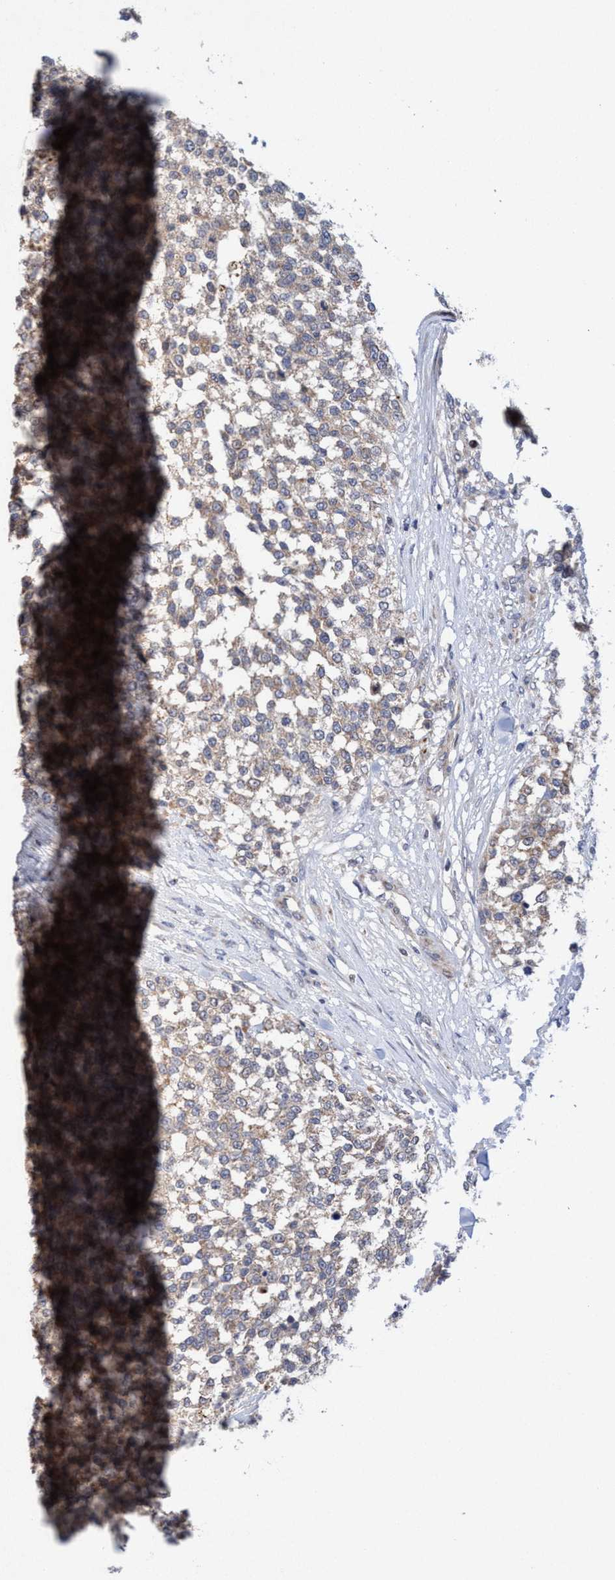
{"staining": {"intensity": "weak", "quantity": "<25%", "location": "cytoplasmic/membranous"}, "tissue": "testis cancer", "cell_type": "Tumor cells", "image_type": "cancer", "snomed": [{"axis": "morphology", "description": "Seminoma, NOS"}, {"axis": "topography", "description": "Testis"}], "caption": "Seminoma (testis) stained for a protein using immunohistochemistry reveals no expression tumor cells.", "gene": "P2RY14", "patient": {"sex": "male", "age": 59}}